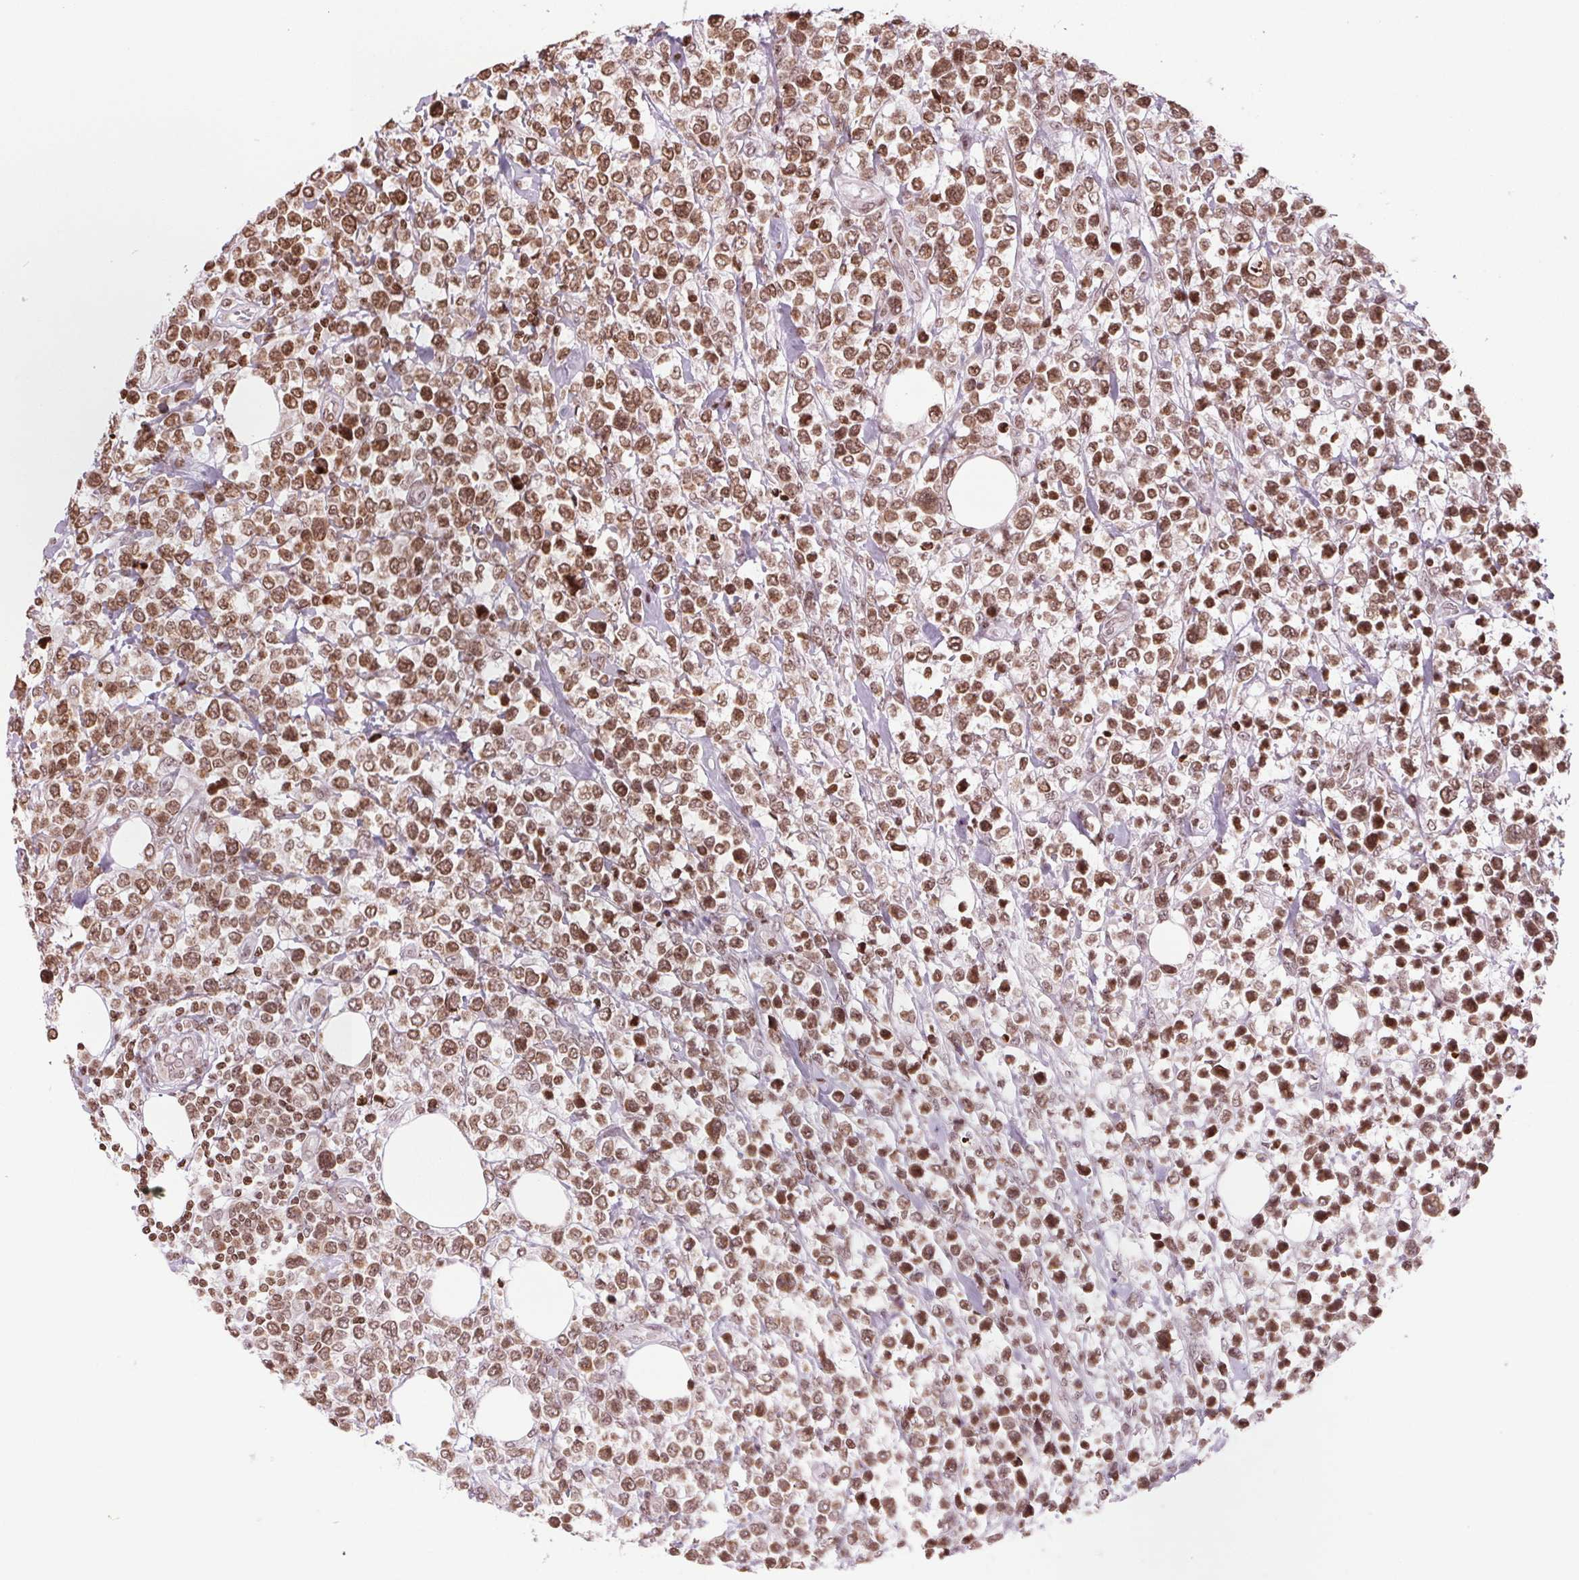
{"staining": {"intensity": "moderate", "quantity": ">75%", "location": "nuclear"}, "tissue": "lymphoma", "cell_type": "Tumor cells", "image_type": "cancer", "snomed": [{"axis": "morphology", "description": "Malignant lymphoma, non-Hodgkin's type, High grade"}, {"axis": "topography", "description": "Soft tissue"}], "caption": "Immunohistochemistry histopathology image of lymphoma stained for a protein (brown), which displays medium levels of moderate nuclear staining in about >75% of tumor cells.", "gene": "SMIM12", "patient": {"sex": "female", "age": 56}}